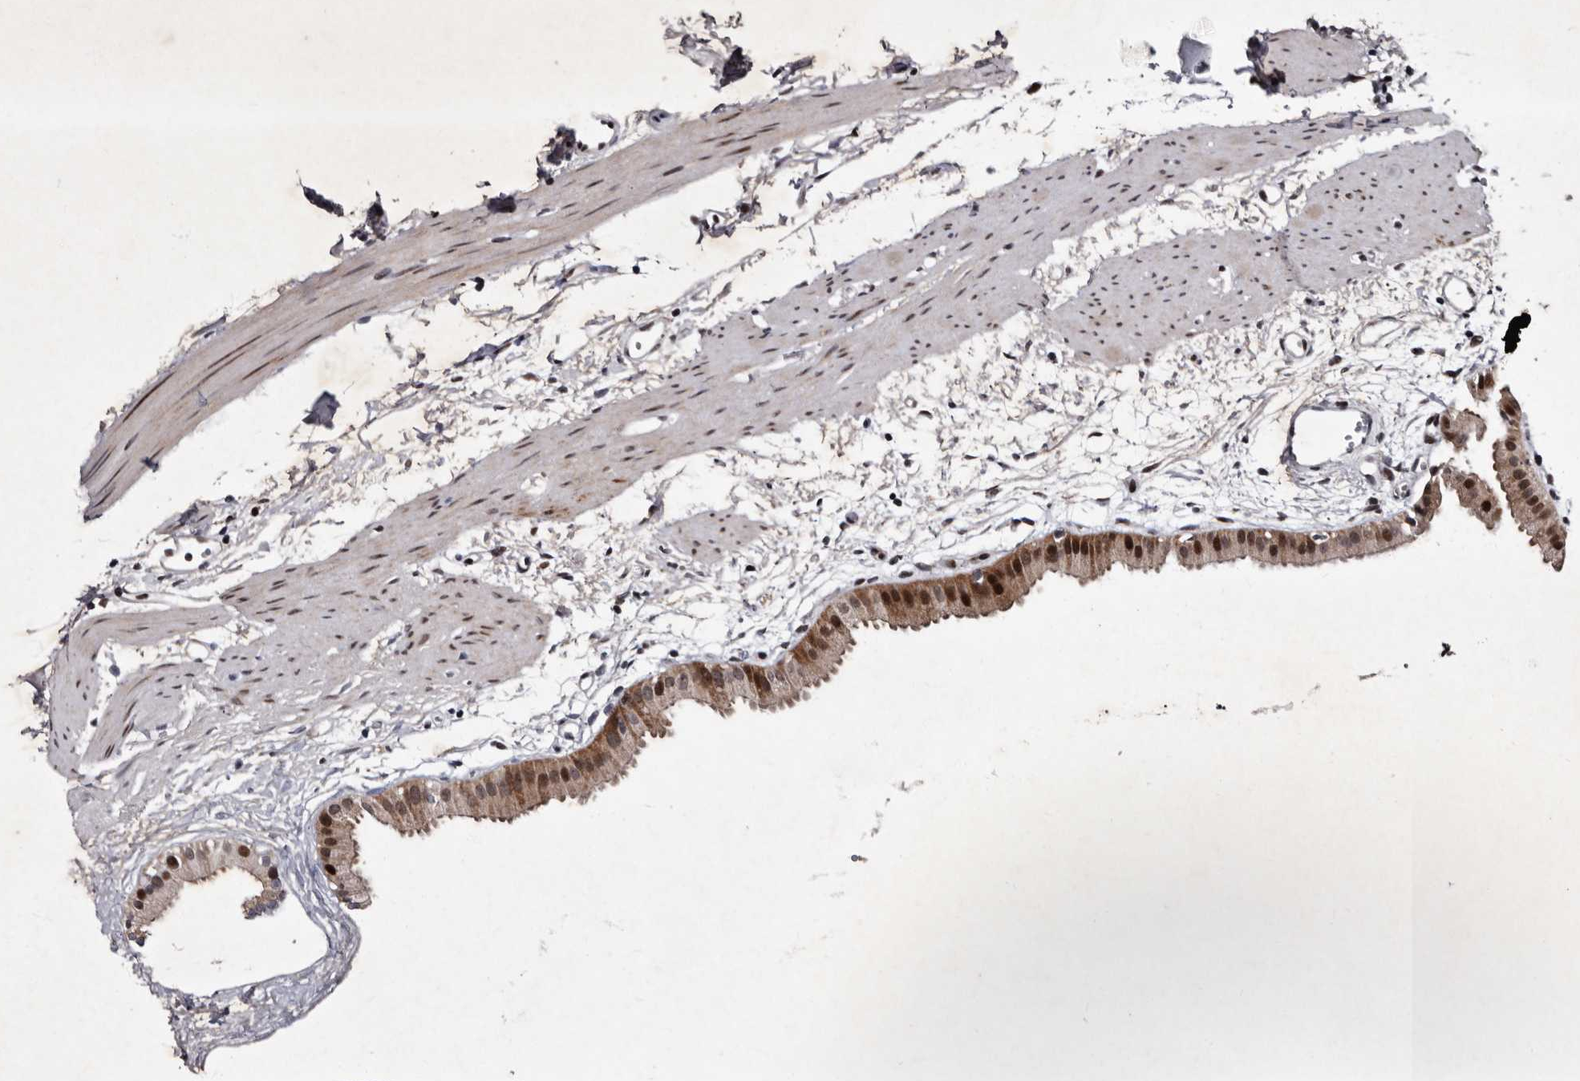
{"staining": {"intensity": "moderate", "quantity": ">75%", "location": "cytoplasmic/membranous,nuclear"}, "tissue": "gallbladder", "cell_type": "Glandular cells", "image_type": "normal", "snomed": [{"axis": "morphology", "description": "Normal tissue, NOS"}, {"axis": "topography", "description": "Gallbladder"}], "caption": "This is a photomicrograph of immunohistochemistry staining of benign gallbladder, which shows moderate positivity in the cytoplasmic/membranous,nuclear of glandular cells.", "gene": "TNKS", "patient": {"sex": "female", "age": 64}}